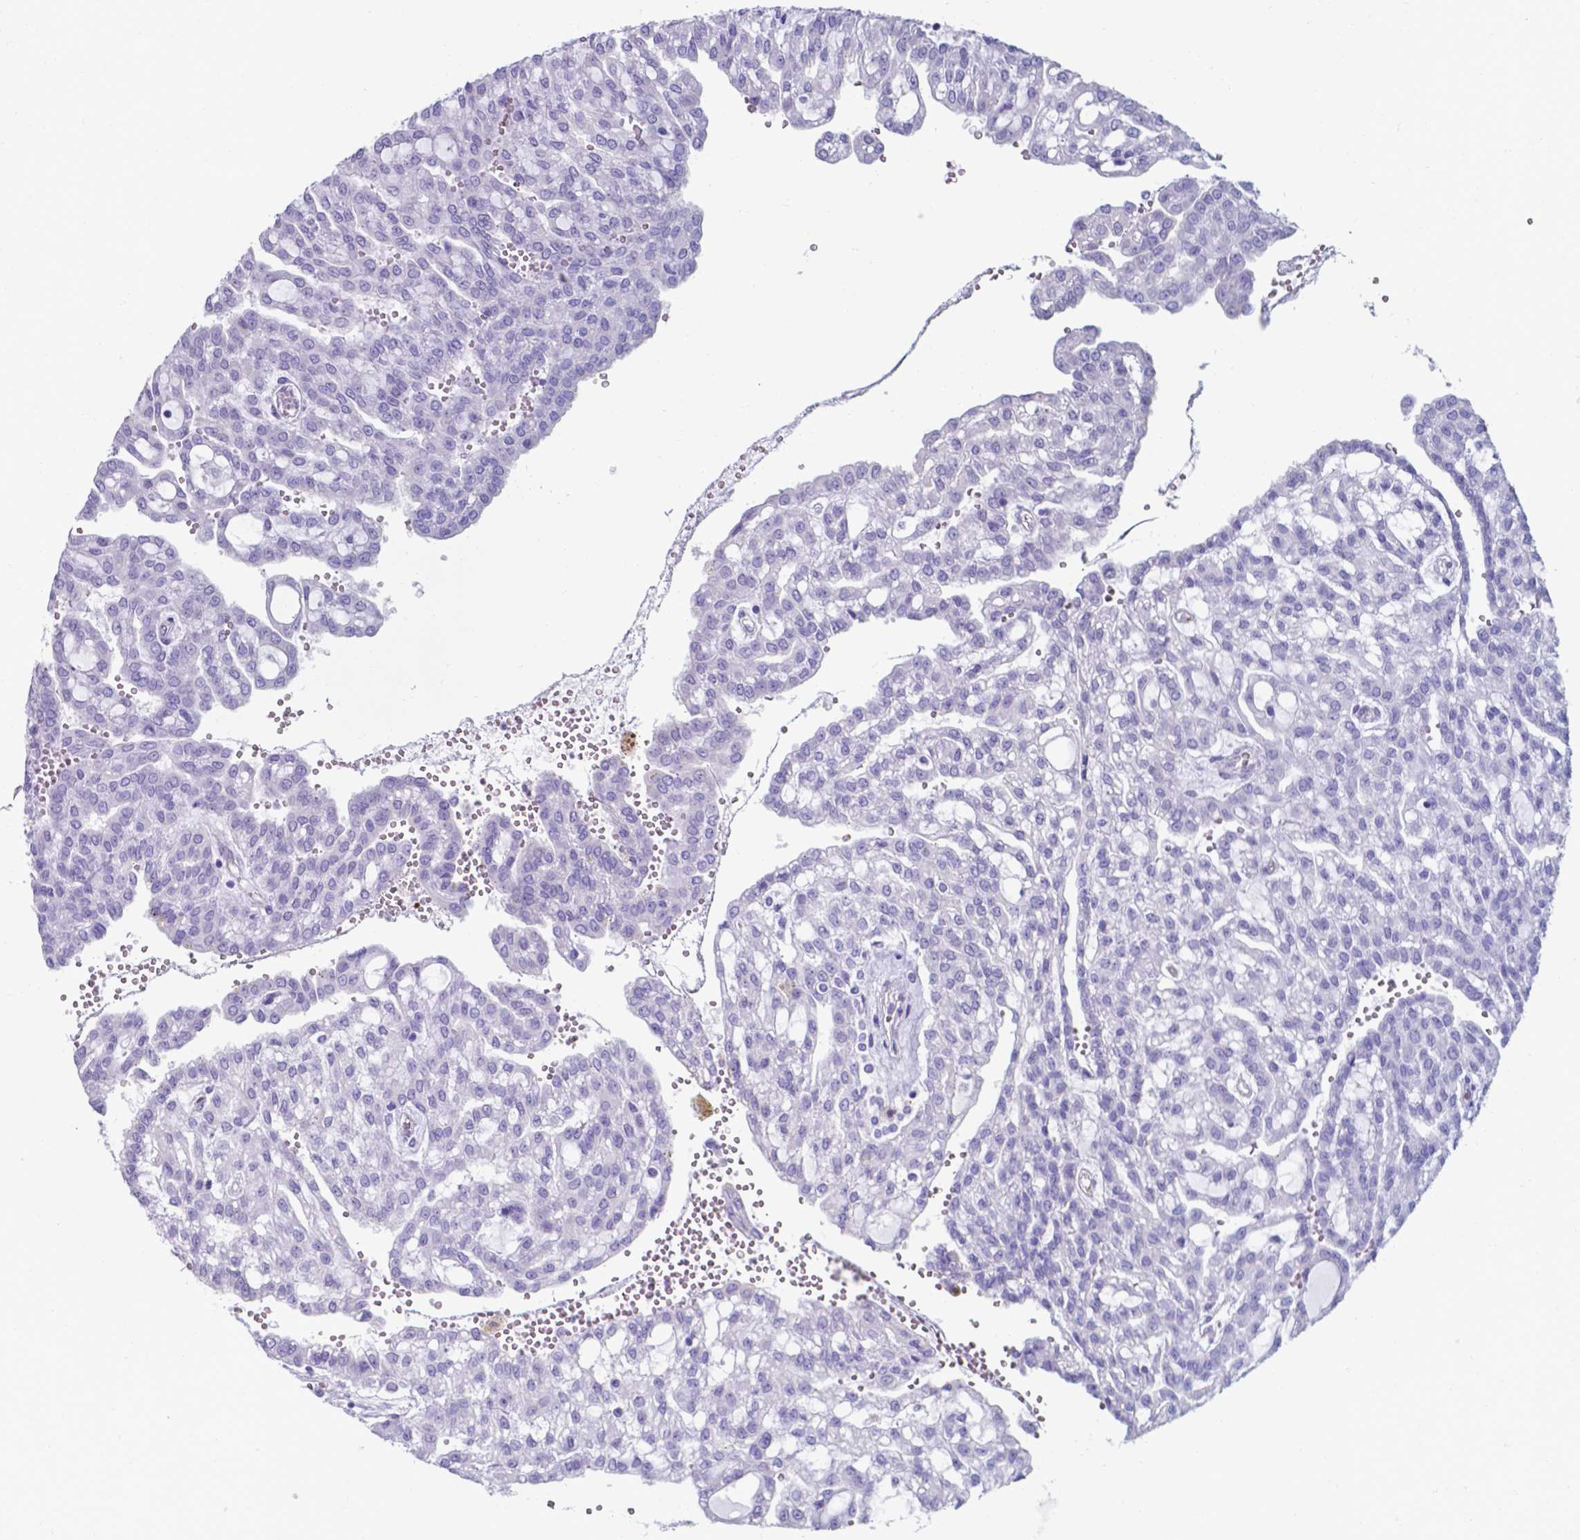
{"staining": {"intensity": "negative", "quantity": "none", "location": "none"}, "tissue": "renal cancer", "cell_type": "Tumor cells", "image_type": "cancer", "snomed": [{"axis": "morphology", "description": "Adenocarcinoma, NOS"}, {"axis": "topography", "description": "Kidney"}], "caption": "Tumor cells show no significant expression in renal cancer.", "gene": "UBE2J1", "patient": {"sex": "male", "age": 63}}